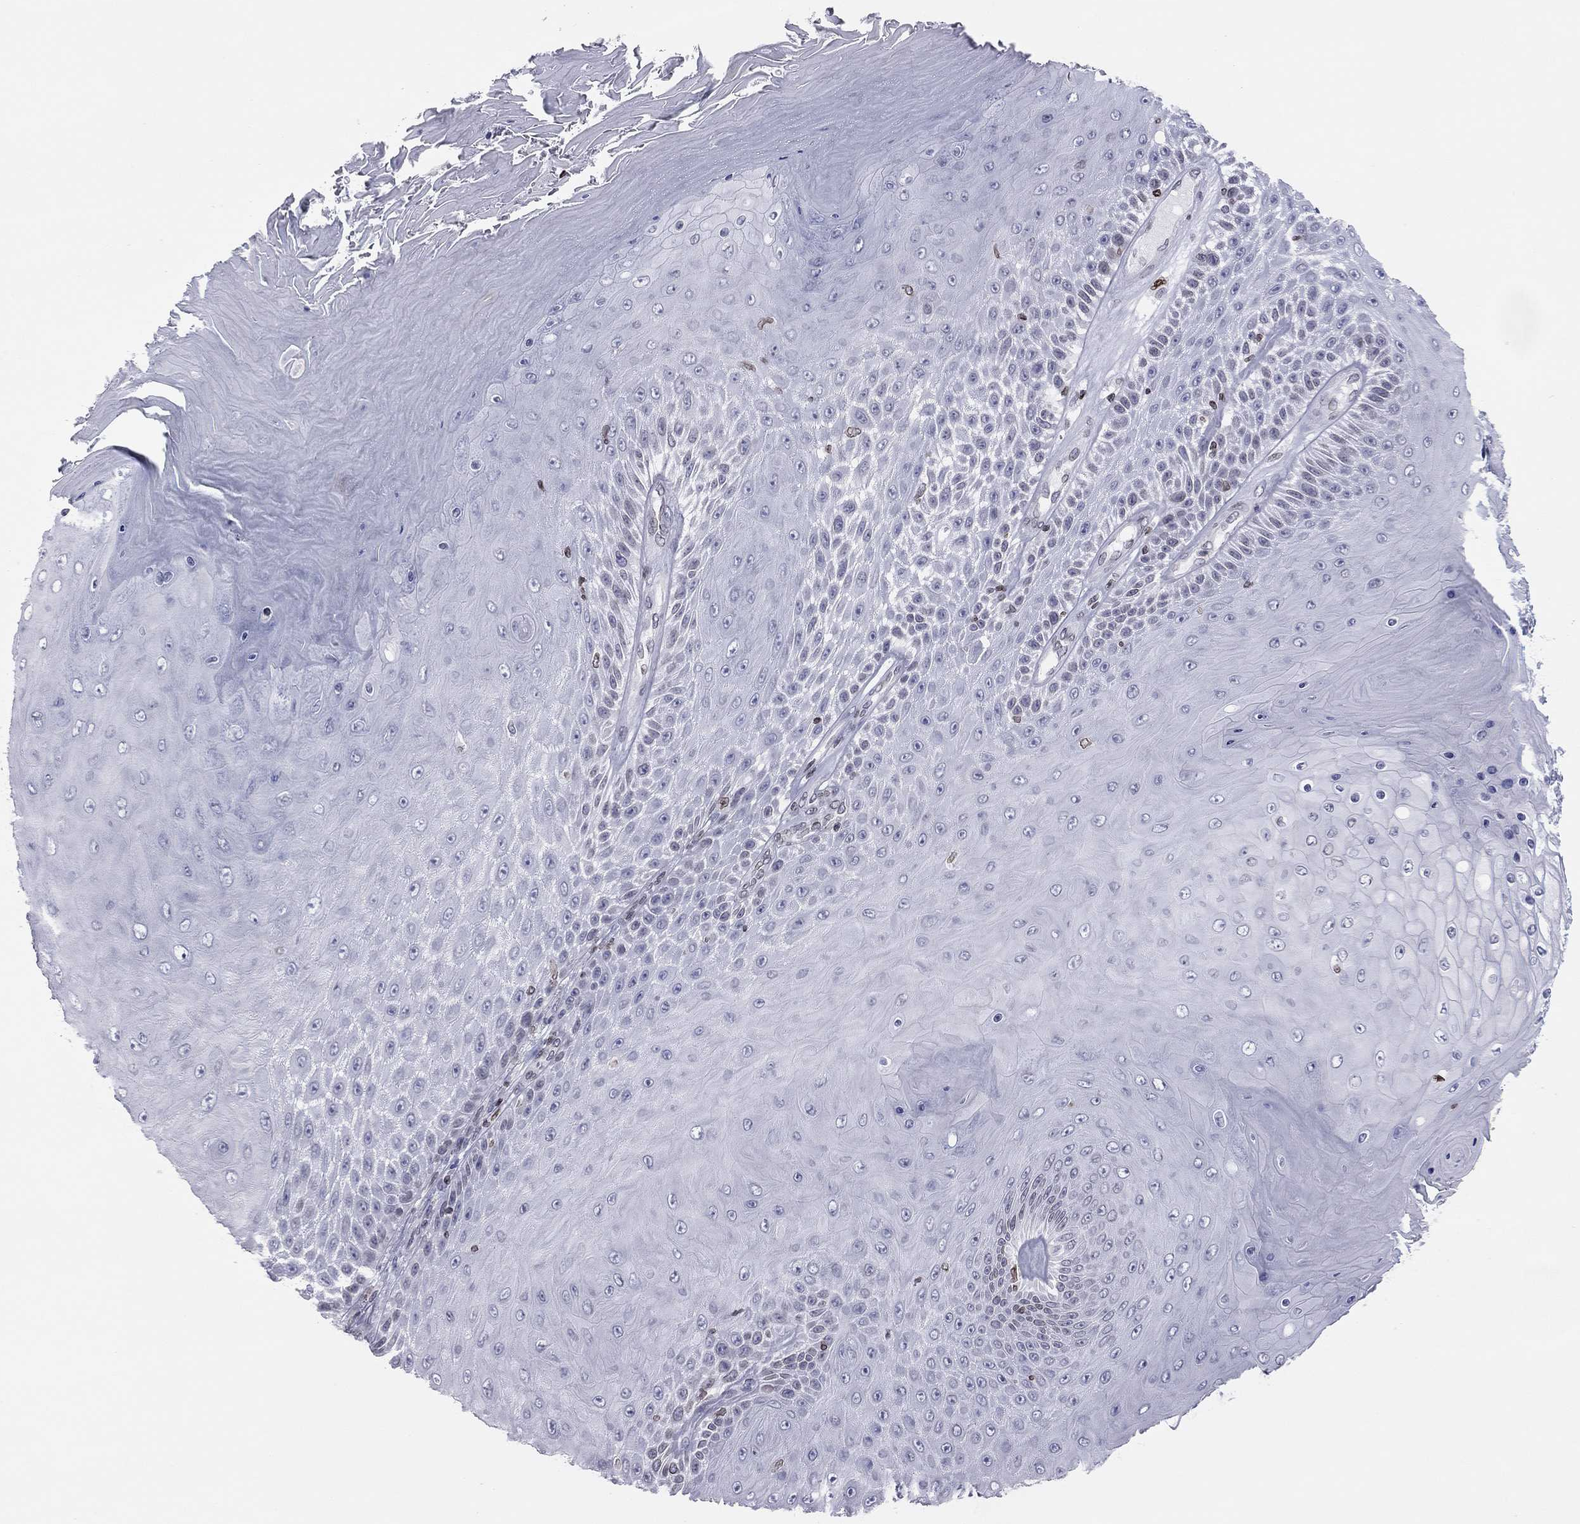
{"staining": {"intensity": "negative", "quantity": "none", "location": "none"}, "tissue": "skin cancer", "cell_type": "Tumor cells", "image_type": "cancer", "snomed": [{"axis": "morphology", "description": "Squamous cell carcinoma, NOS"}, {"axis": "topography", "description": "Skin"}], "caption": "Immunohistochemical staining of skin squamous cell carcinoma displays no significant positivity in tumor cells.", "gene": "ESPL1", "patient": {"sex": "male", "age": 62}}